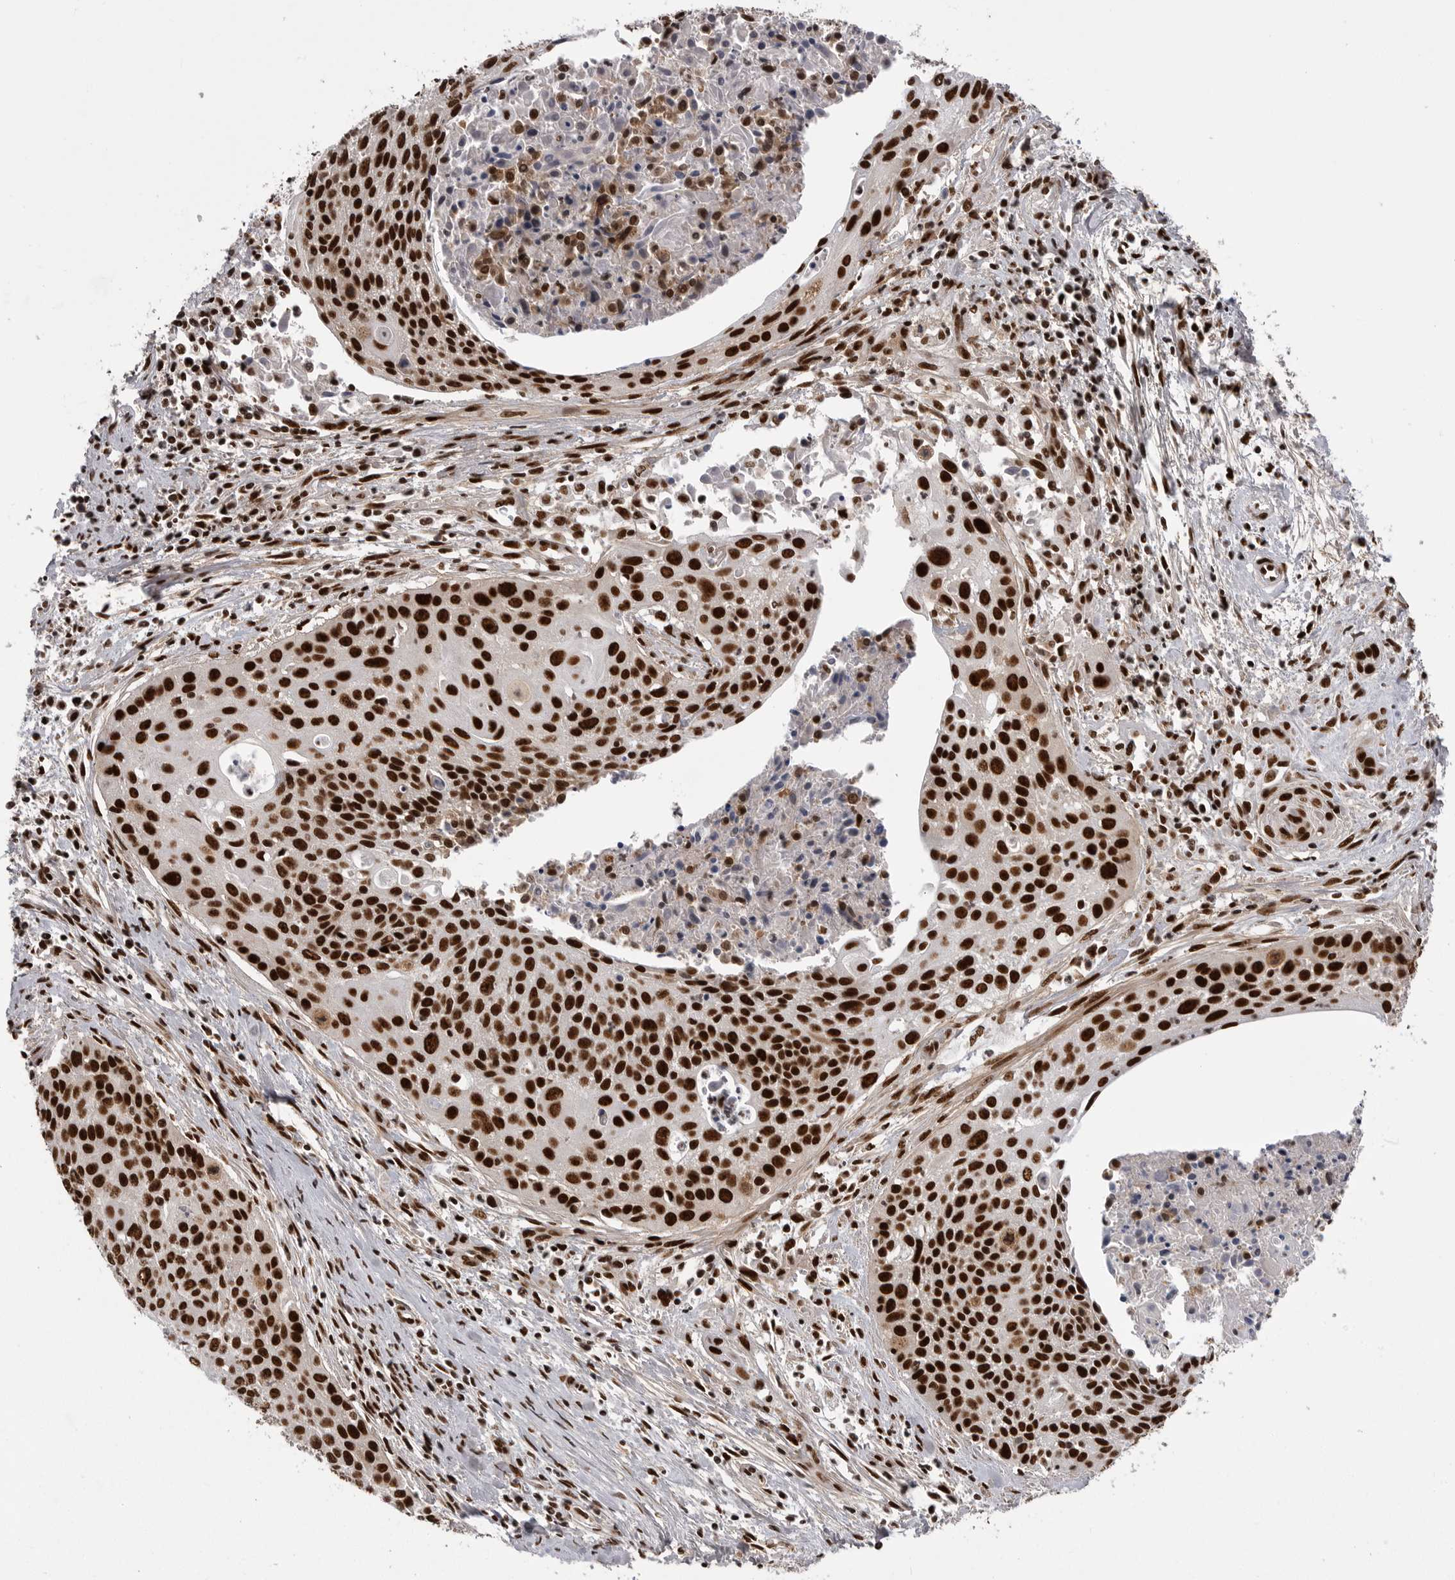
{"staining": {"intensity": "strong", "quantity": ">75%", "location": "nuclear"}, "tissue": "cervical cancer", "cell_type": "Tumor cells", "image_type": "cancer", "snomed": [{"axis": "morphology", "description": "Squamous cell carcinoma, NOS"}, {"axis": "topography", "description": "Cervix"}], "caption": "A high amount of strong nuclear expression is present in approximately >75% of tumor cells in cervical cancer tissue. Nuclei are stained in blue.", "gene": "PPP1R8", "patient": {"sex": "female", "age": 55}}